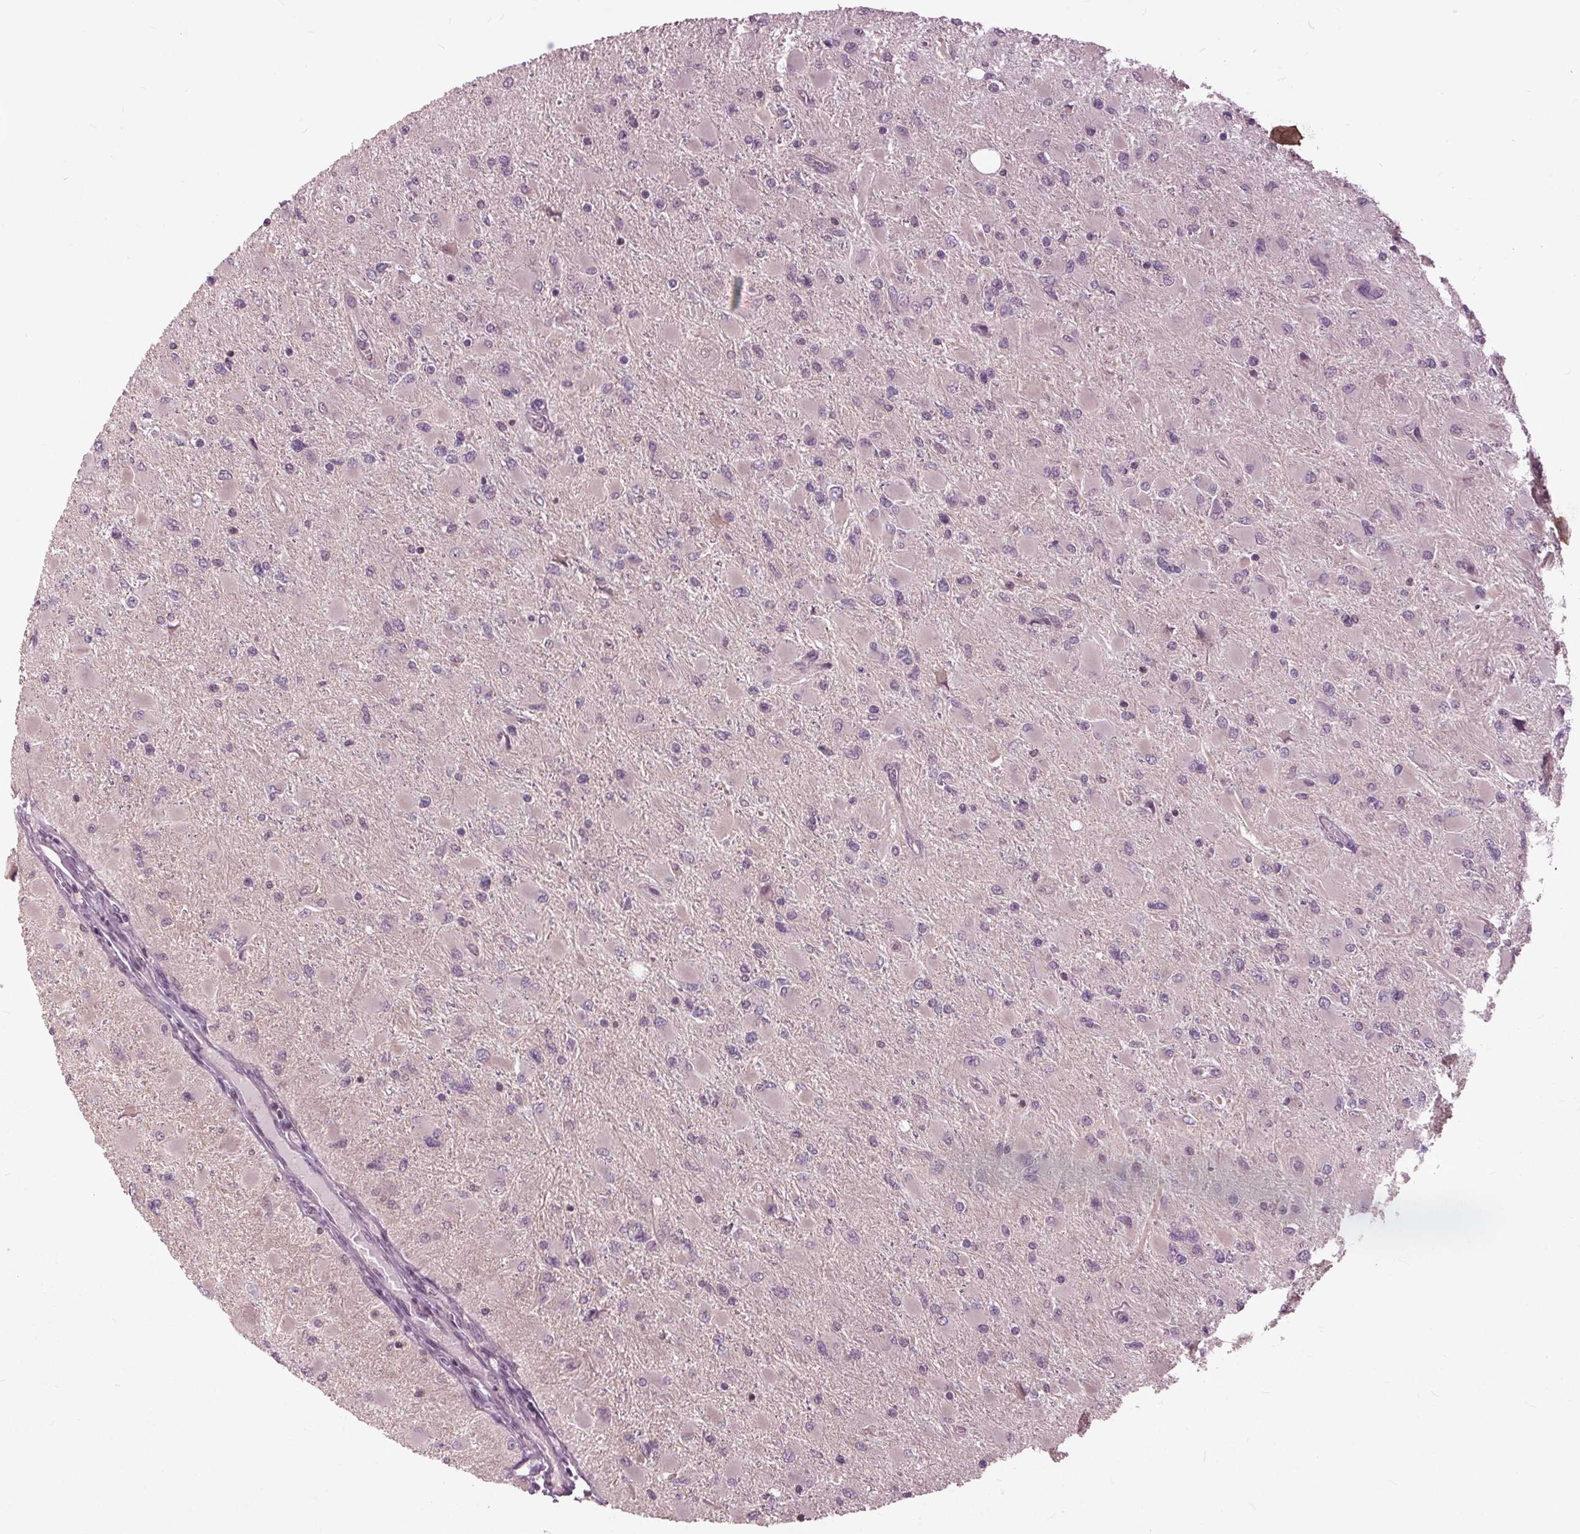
{"staining": {"intensity": "negative", "quantity": "none", "location": "none"}, "tissue": "glioma", "cell_type": "Tumor cells", "image_type": "cancer", "snomed": [{"axis": "morphology", "description": "Glioma, malignant, High grade"}, {"axis": "topography", "description": "Cerebral cortex"}], "caption": "The immunohistochemistry image has no significant staining in tumor cells of malignant glioma (high-grade) tissue.", "gene": "SIGLEC6", "patient": {"sex": "female", "age": 36}}